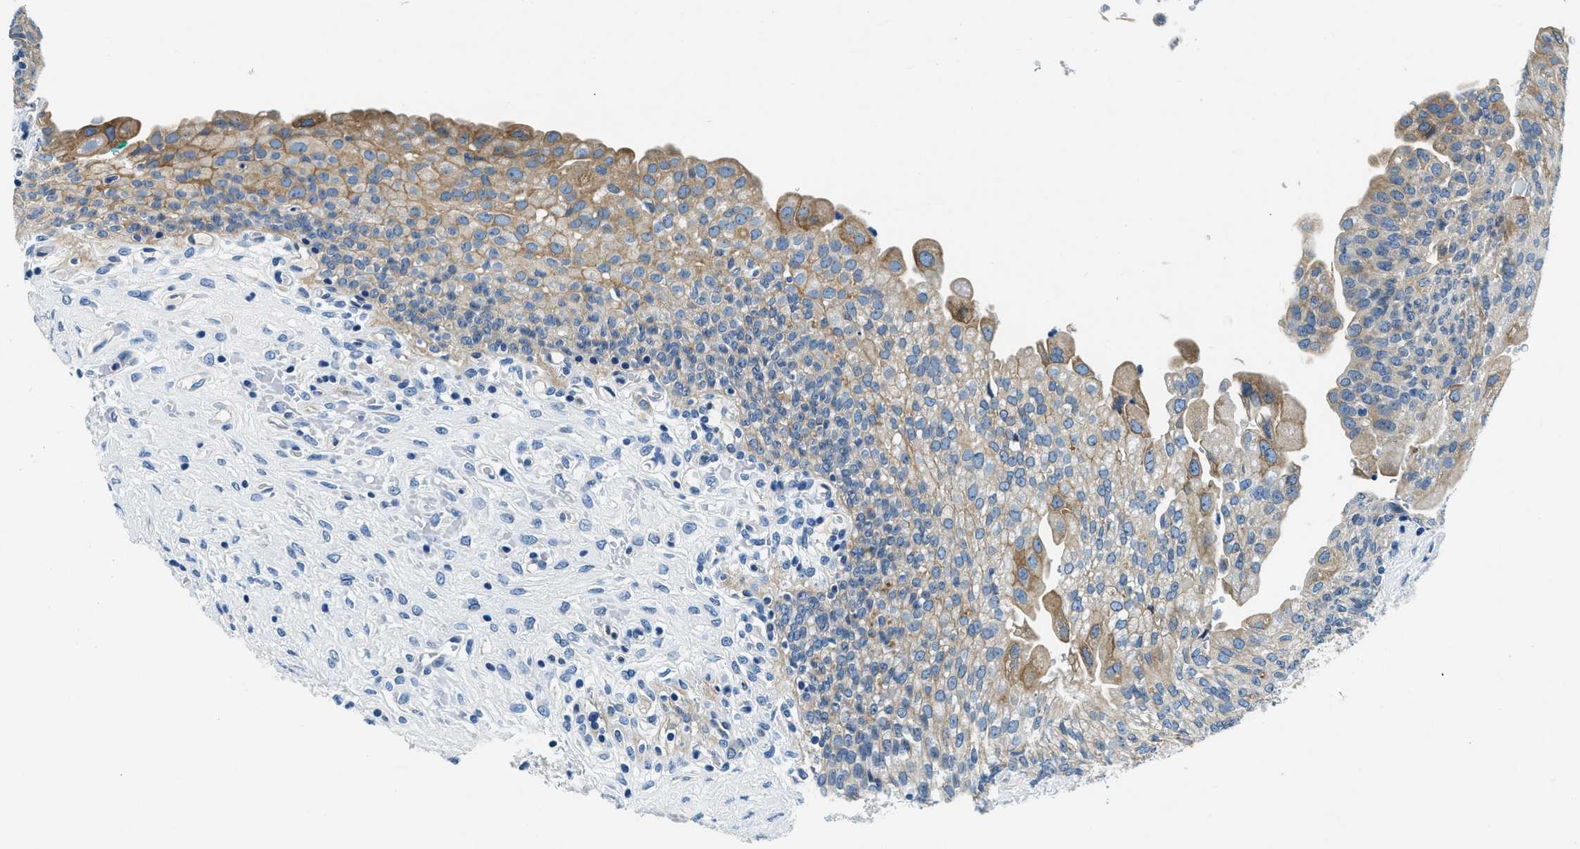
{"staining": {"intensity": "moderate", "quantity": "25%-75%", "location": "cytoplasmic/membranous"}, "tissue": "urinary bladder", "cell_type": "Urothelial cells", "image_type": "normal", "snomed": [{"axis": "morphology", "description": "Urothelial carcinoma, High grade"}, {"axis": "topography", "description": "Urinary bladder"}], "caption": "DAB immunohistochemical staining of normal urinary bladder displays moderate cytoplasmic/membranous protein staining in approximately 25%-75% of urothelial cells. (DAB IHC with brightfield microscopy, high magnification).", "gene": "UBAC2", "patient": {"sex": "male", "age": 46}}